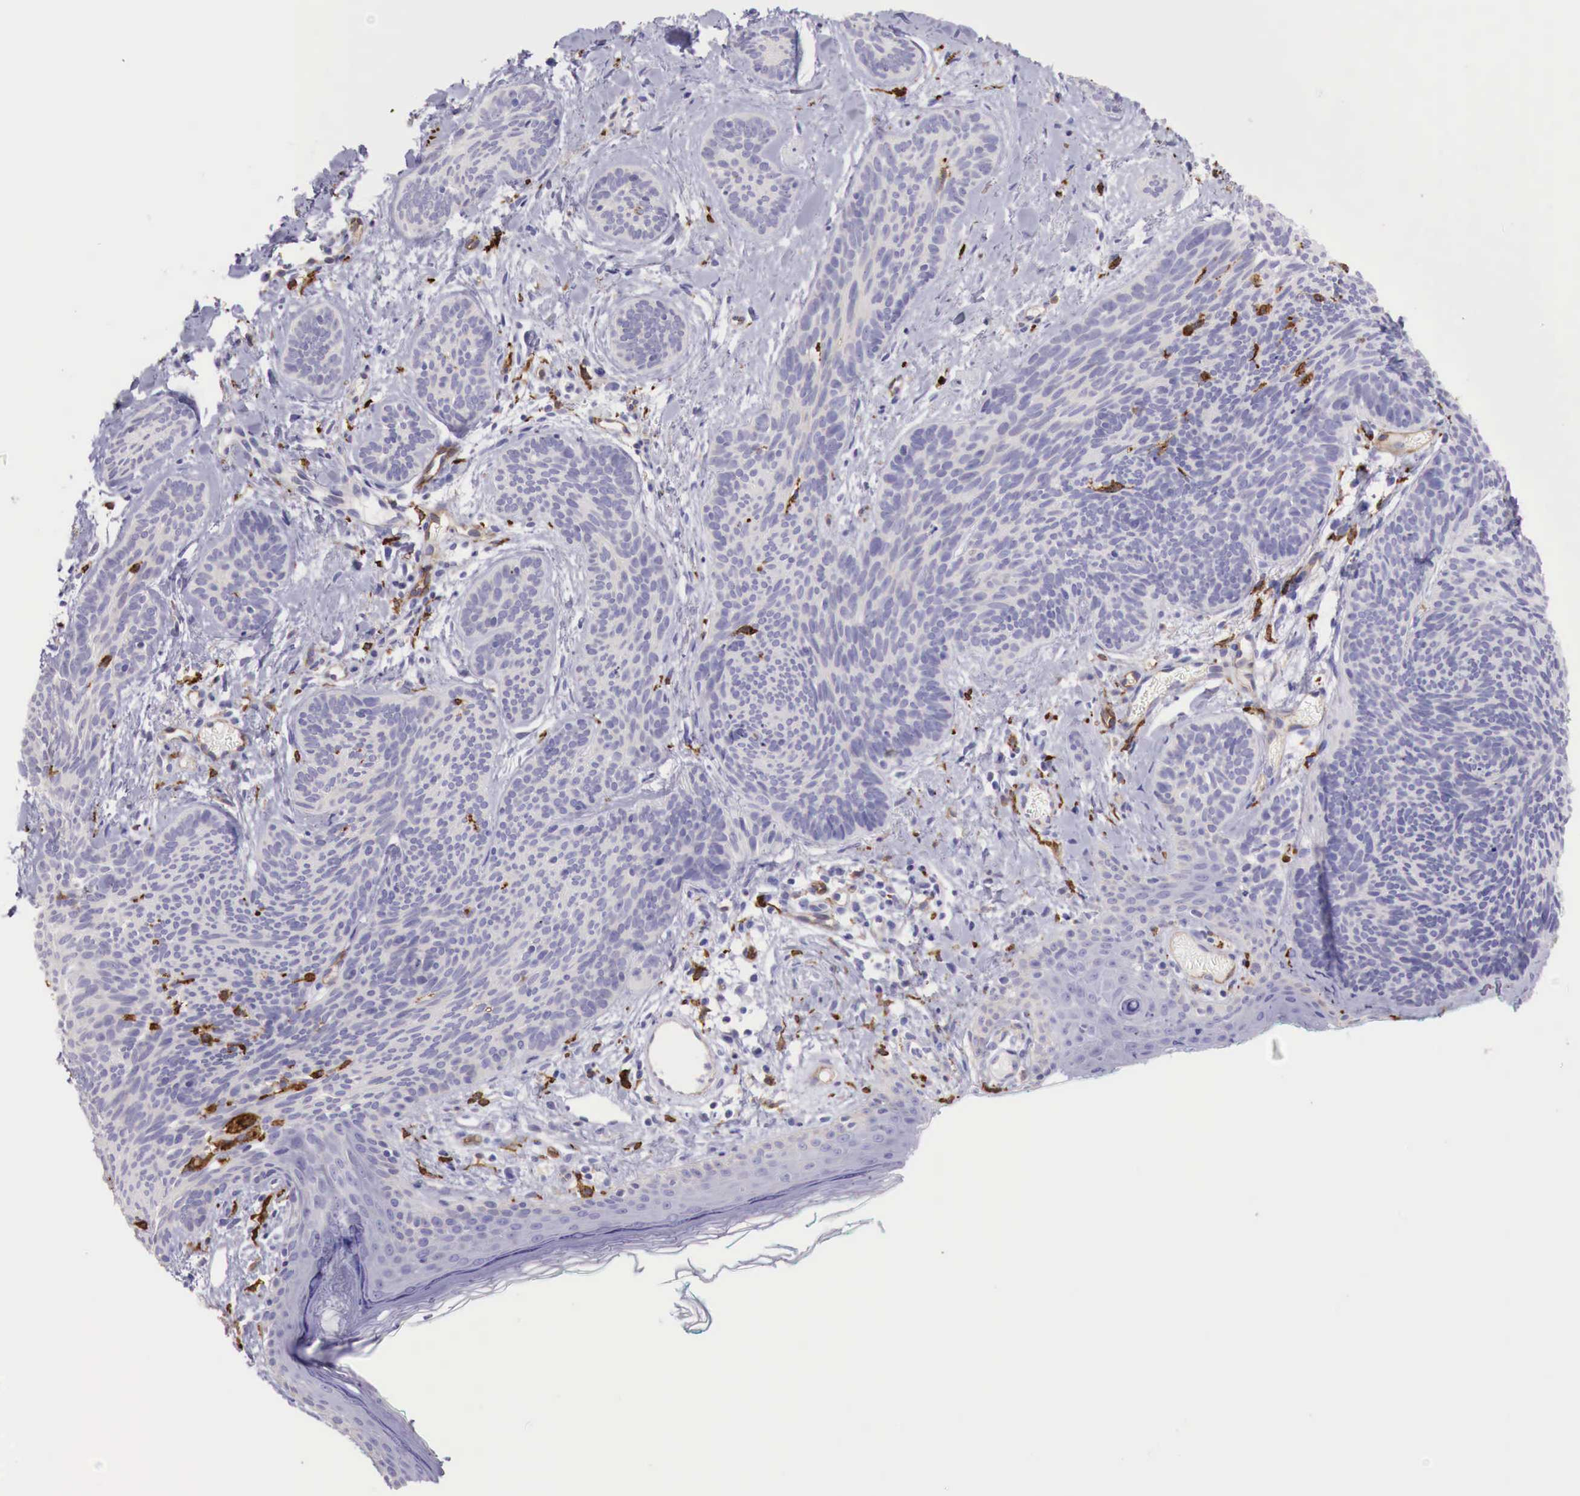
{"staining": {"intensity": "negative", "quantity": "none", "location": "none"}, "tissue": "skin cancer", "cell_type": "Tumor cells", "image_type": "cancer", "snomed": [{"axis": "morphology", "description": "Basal cell carcinoma"}, {"axis": "topography", "description": "Skin"}], "caption": "There is no significant positivity in tumor cells of skin cancer.", "gene": "MSR1", "patient": {"sex": "female", "age": 81}}